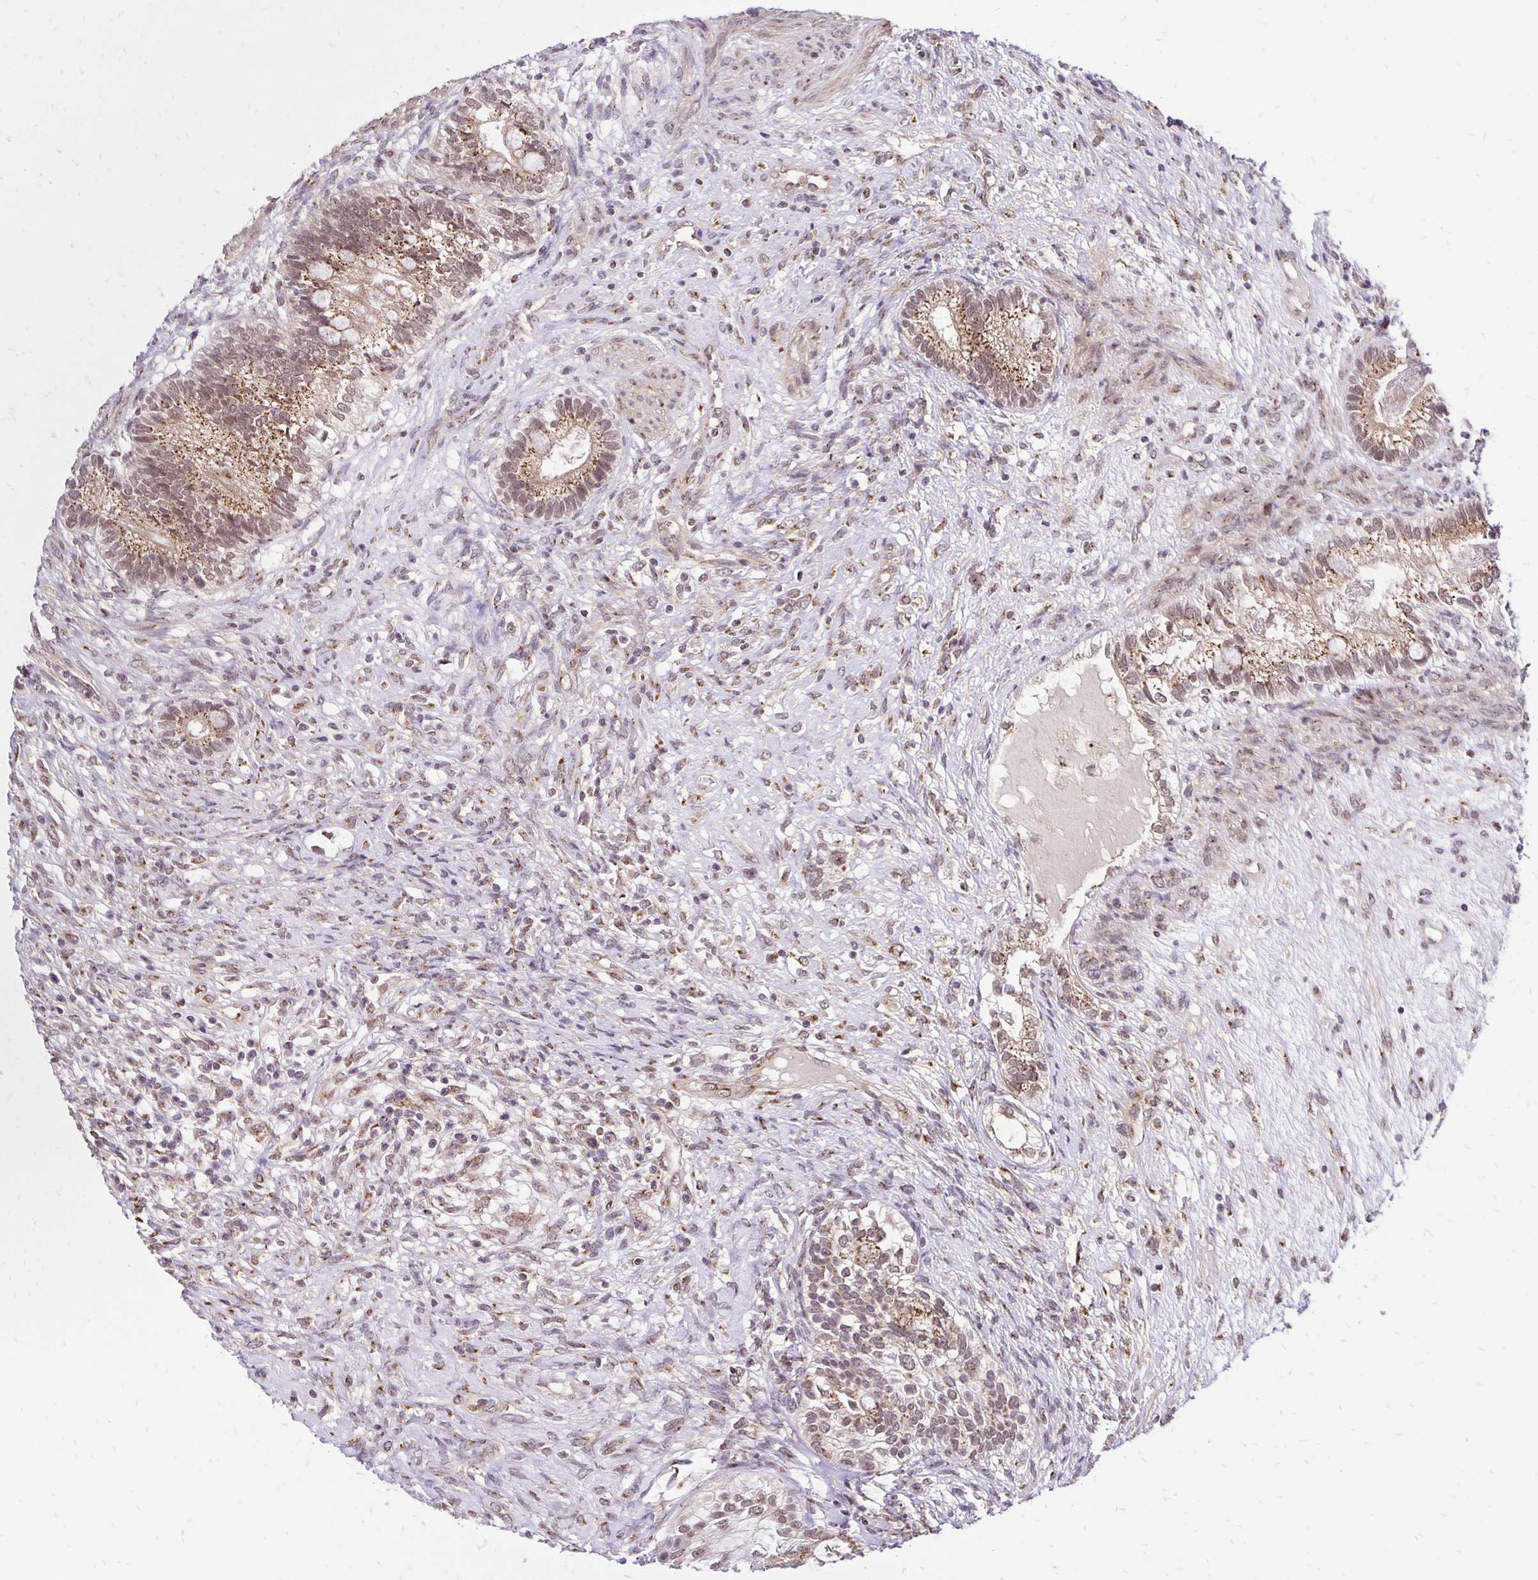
{"staining": {"intensity": "moderate", "quantity": ">75%", "location": "cytoplasmic/membranous,nuclear"}, "tissue": "testis cancer", "cell_type": "Tumor cells", "image_type": "cancer", "snomed": [{"axis": "morphology", "description": "Seminoma, NOS"}, {"axis": "morphology", "description": "Carcinoma, Embryonal, NOS"}, {"axis": "topography", "description": "Testis"}], "caption": "Immunohistochemical staining of human testis embryonal carcinoma displays medium levels of moderate cytoplasmic/membranous and nuclear protein expression in about >75% of tumor cells.", "gene": "GOLGA5", "patient": {"sex": "male", "age": 41}}